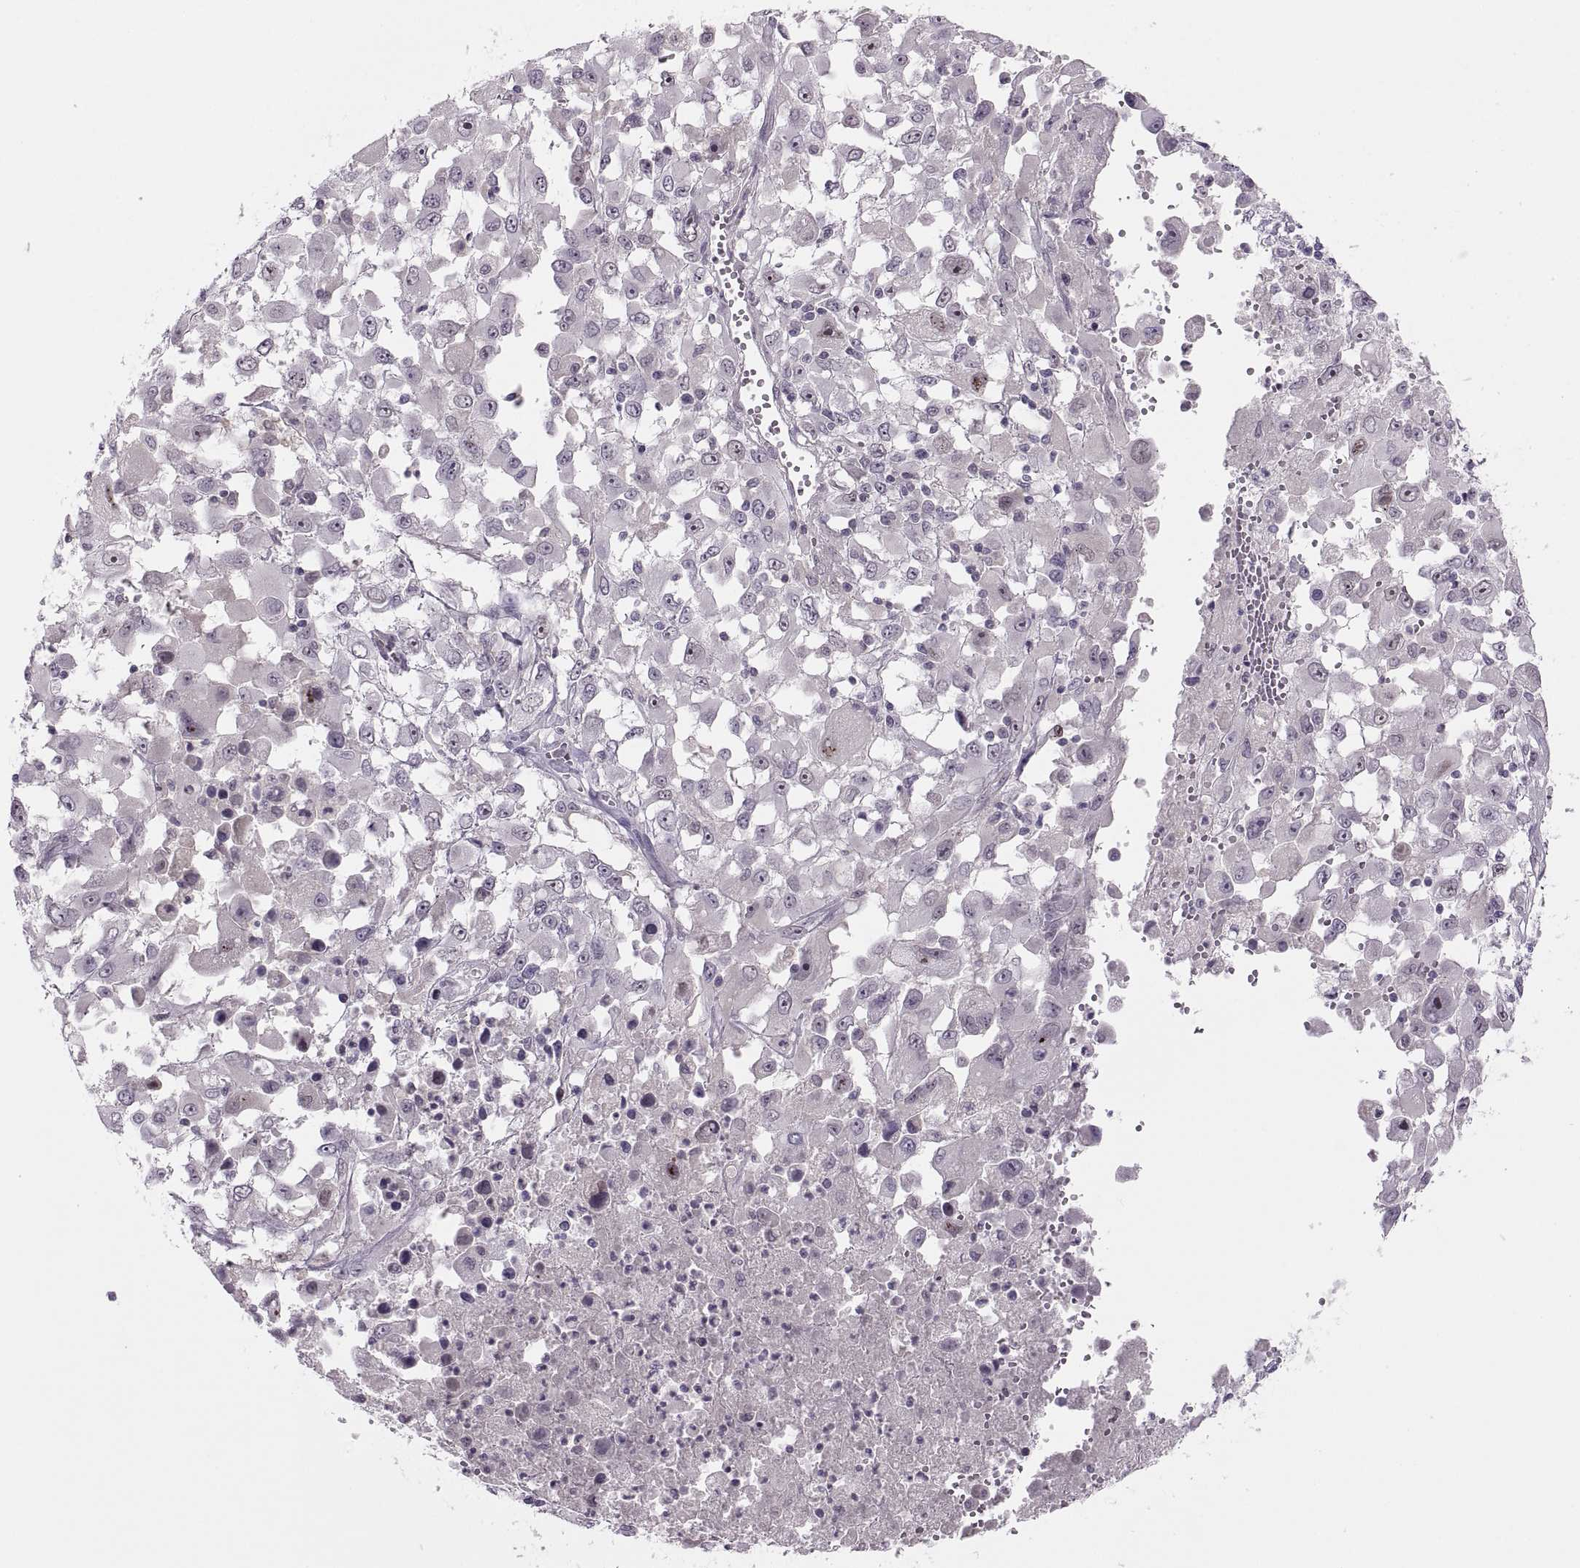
{"staining": {"intensity": "negative", "quantity": "none", "location": "none"}, "tissue": "melanoma", "cell_type": "Tumor cells", "image_type": "cancer", "snomed": [{"axis": "morphology", "description": "Malignant melanoma, Metastatic site"}, {"axis": "topography", "description": "Soft tissue"}], "caption": "An immunohistochemistry (IHC) image of melanoma is shown. There is no staining in tumor cells of melanoma. (DAB (3,3'-diaminobenzidine) immunohistochemistry, high magnification).", "gene": "CHCT1", "patient": {"sex": "male", "age": 50}}